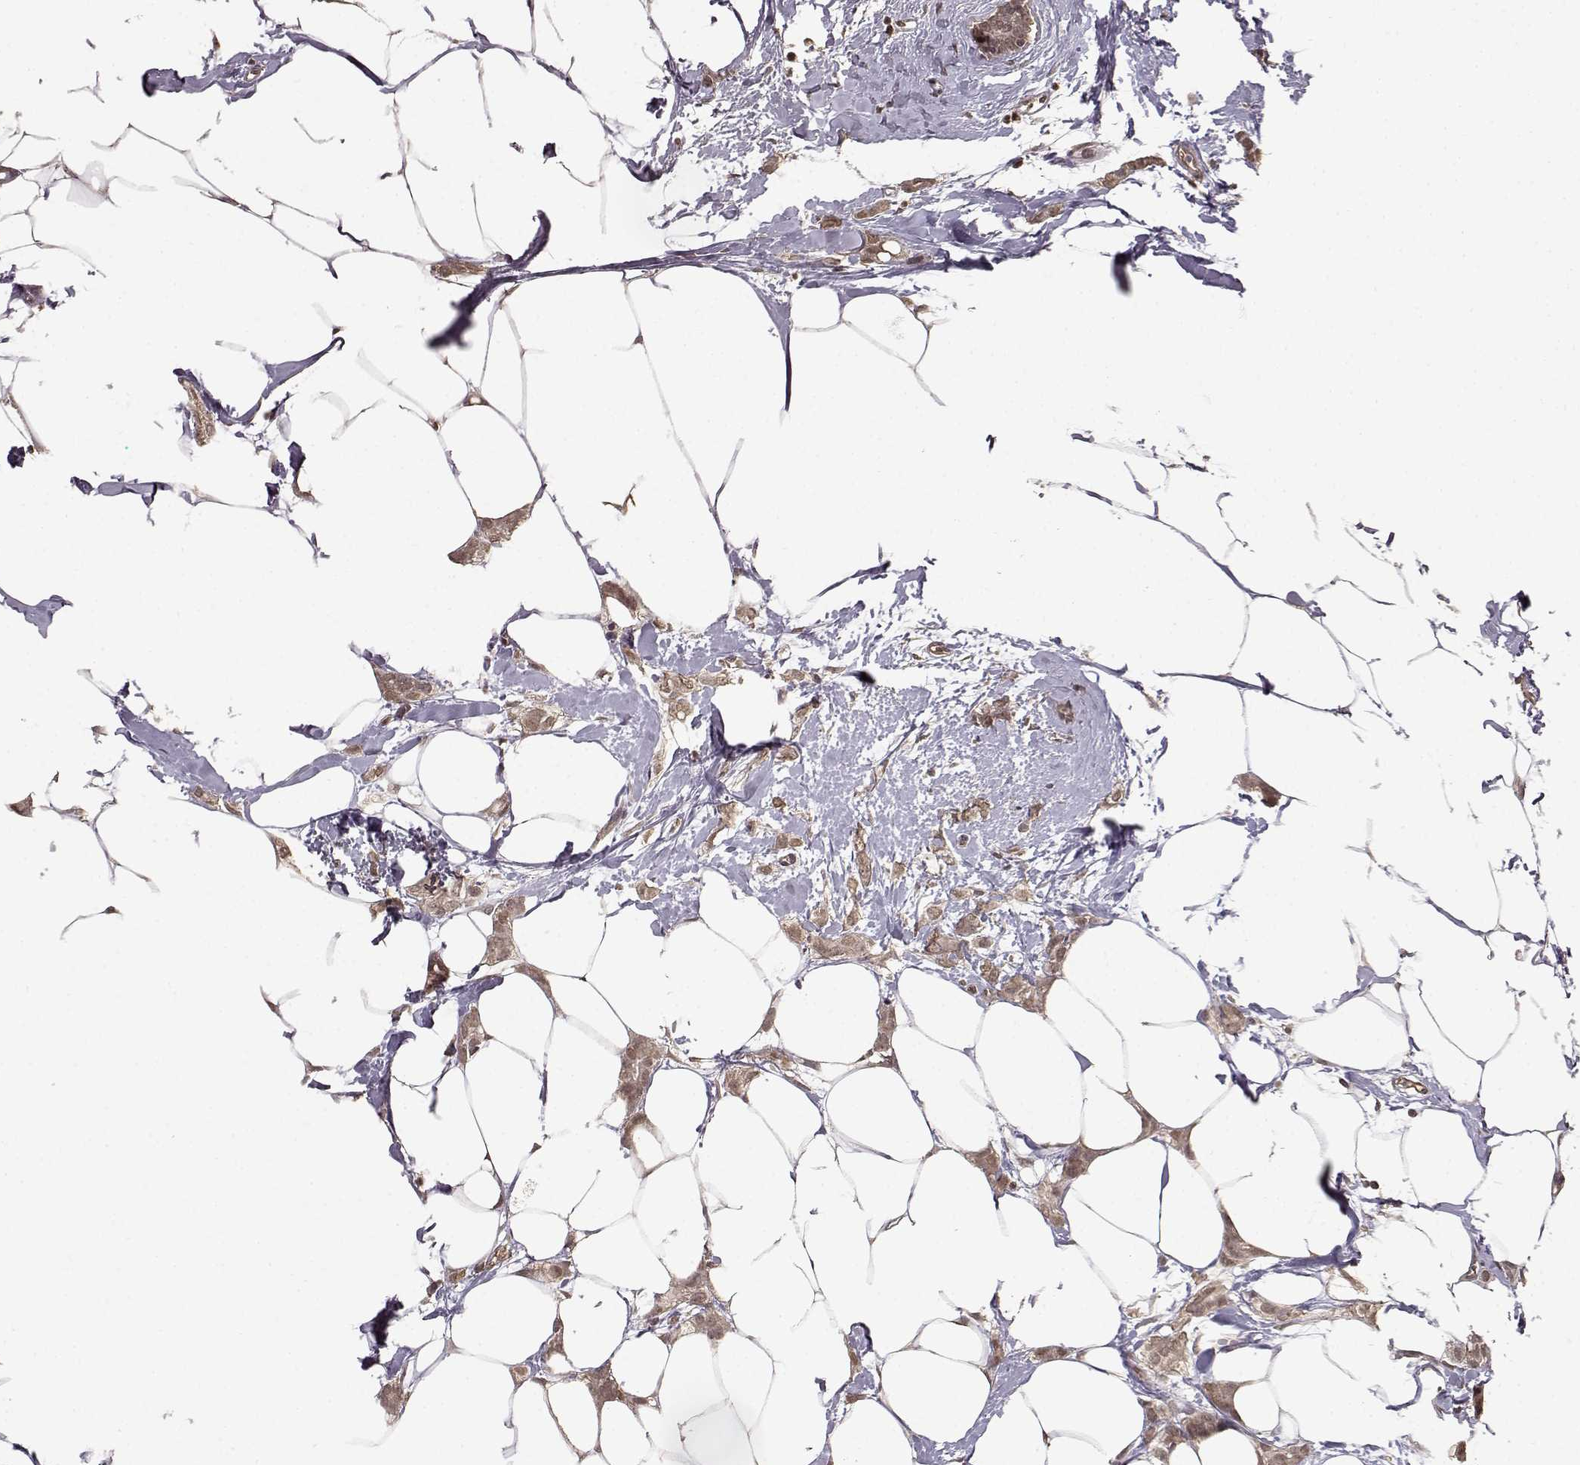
{"staining": {"intensity": "weak", "quantity": ">75%", "location": "nuclear"}, "tissue": "breast cancer", "cell_type": "Tumor cells", "image_type": "cancer", "snomed": [{"axis": "morphology", "description": "Duct carcinoma"}, {"axis": "topography", "description": "Breast"}], "caption": "This image shows IHC staining of human breast cancer, with low weak nuclear expression in about >75% of tumor cells.", "gene": "NTRK2", "patient": {"sex": "female", "age": 40}}